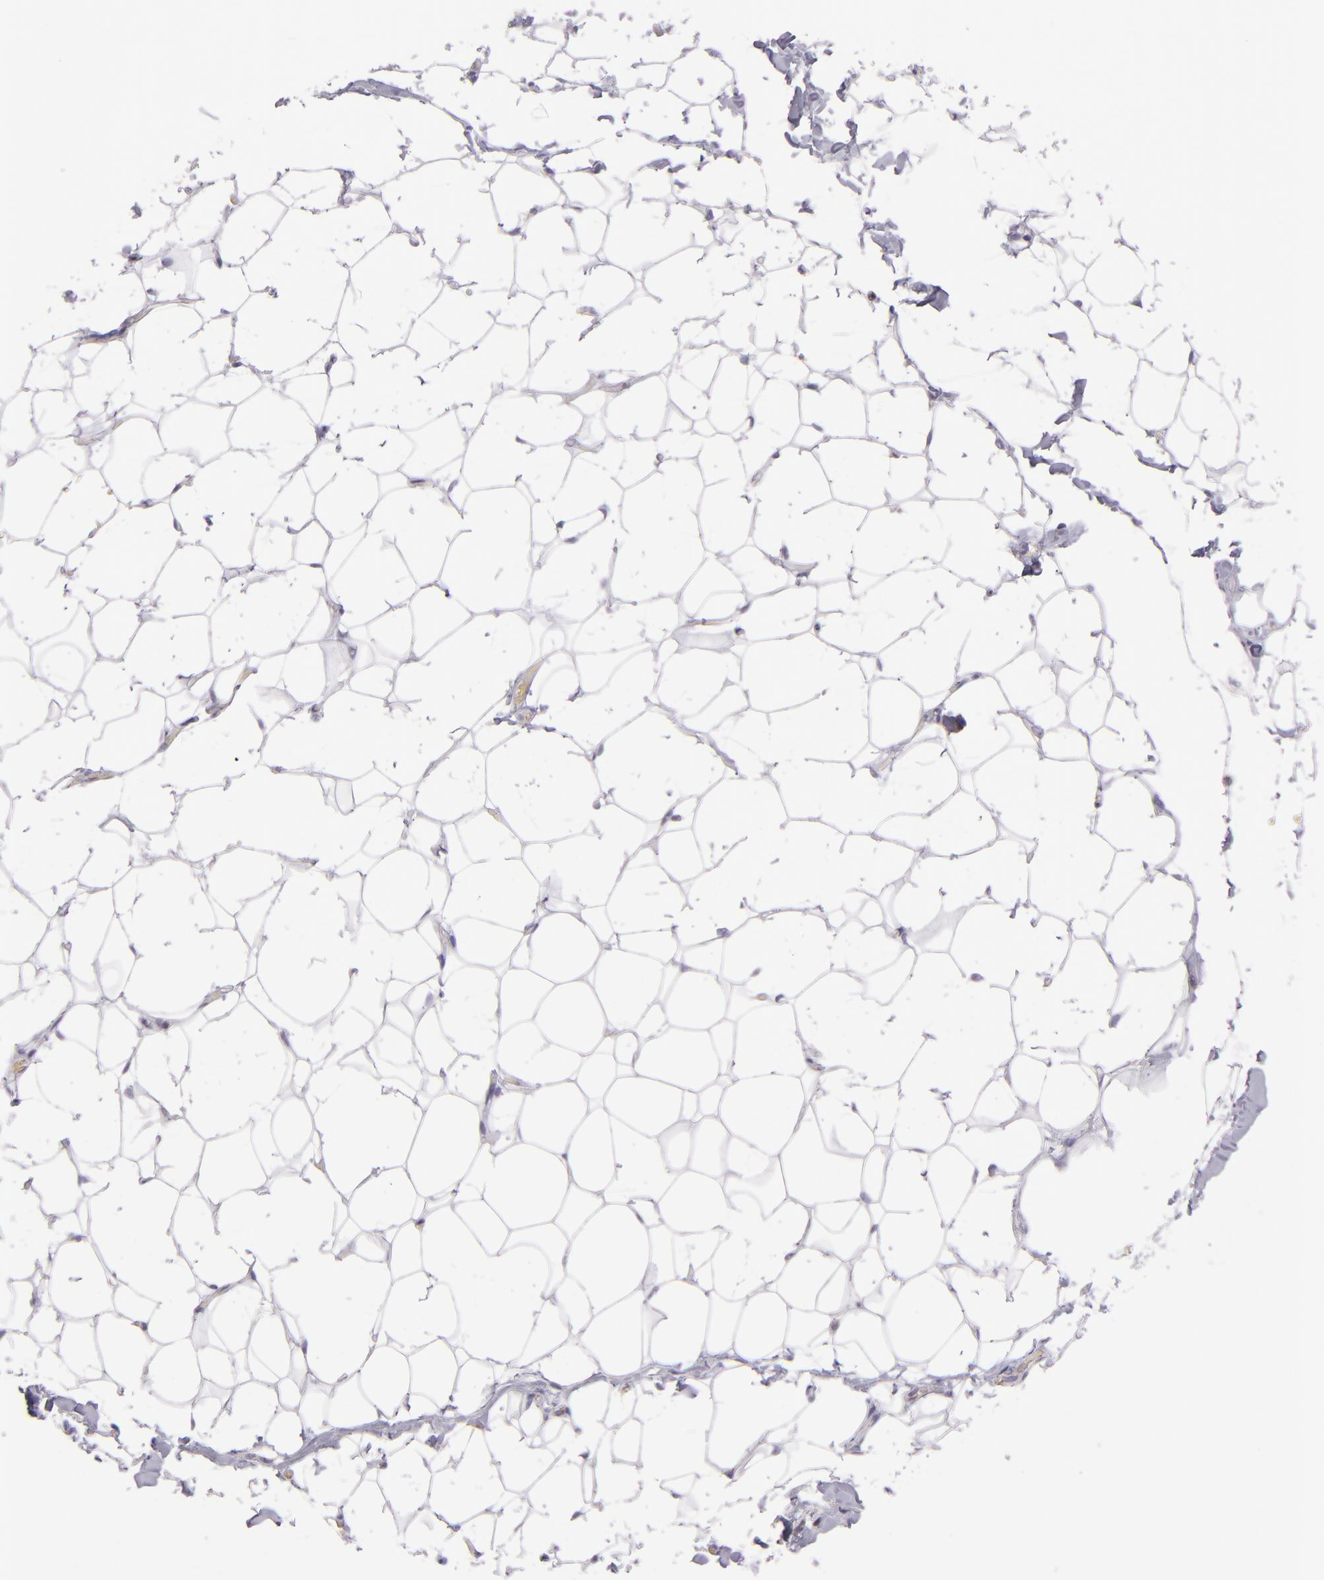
{"staining": {"intensity": "negative", "quantity": "none", "location": "none"}, "tissue": "adipose tissue", "cell_type": "Adipocytes", "image_type": "normal", "snomed": [{"axis": "morphology", "description": "Normal tissue, NOS"}, {"axis": "topography", "description": "Soft tissue"}], "caption": "Adipocytes are negative for brown protein staining in benign adipose tissue. (DAB (3,3'-diaminobenzidine) IHC with hematoxylin counter stain).", "gene": "HSPD1", "patient": {"sex": "male", "age": 26}}